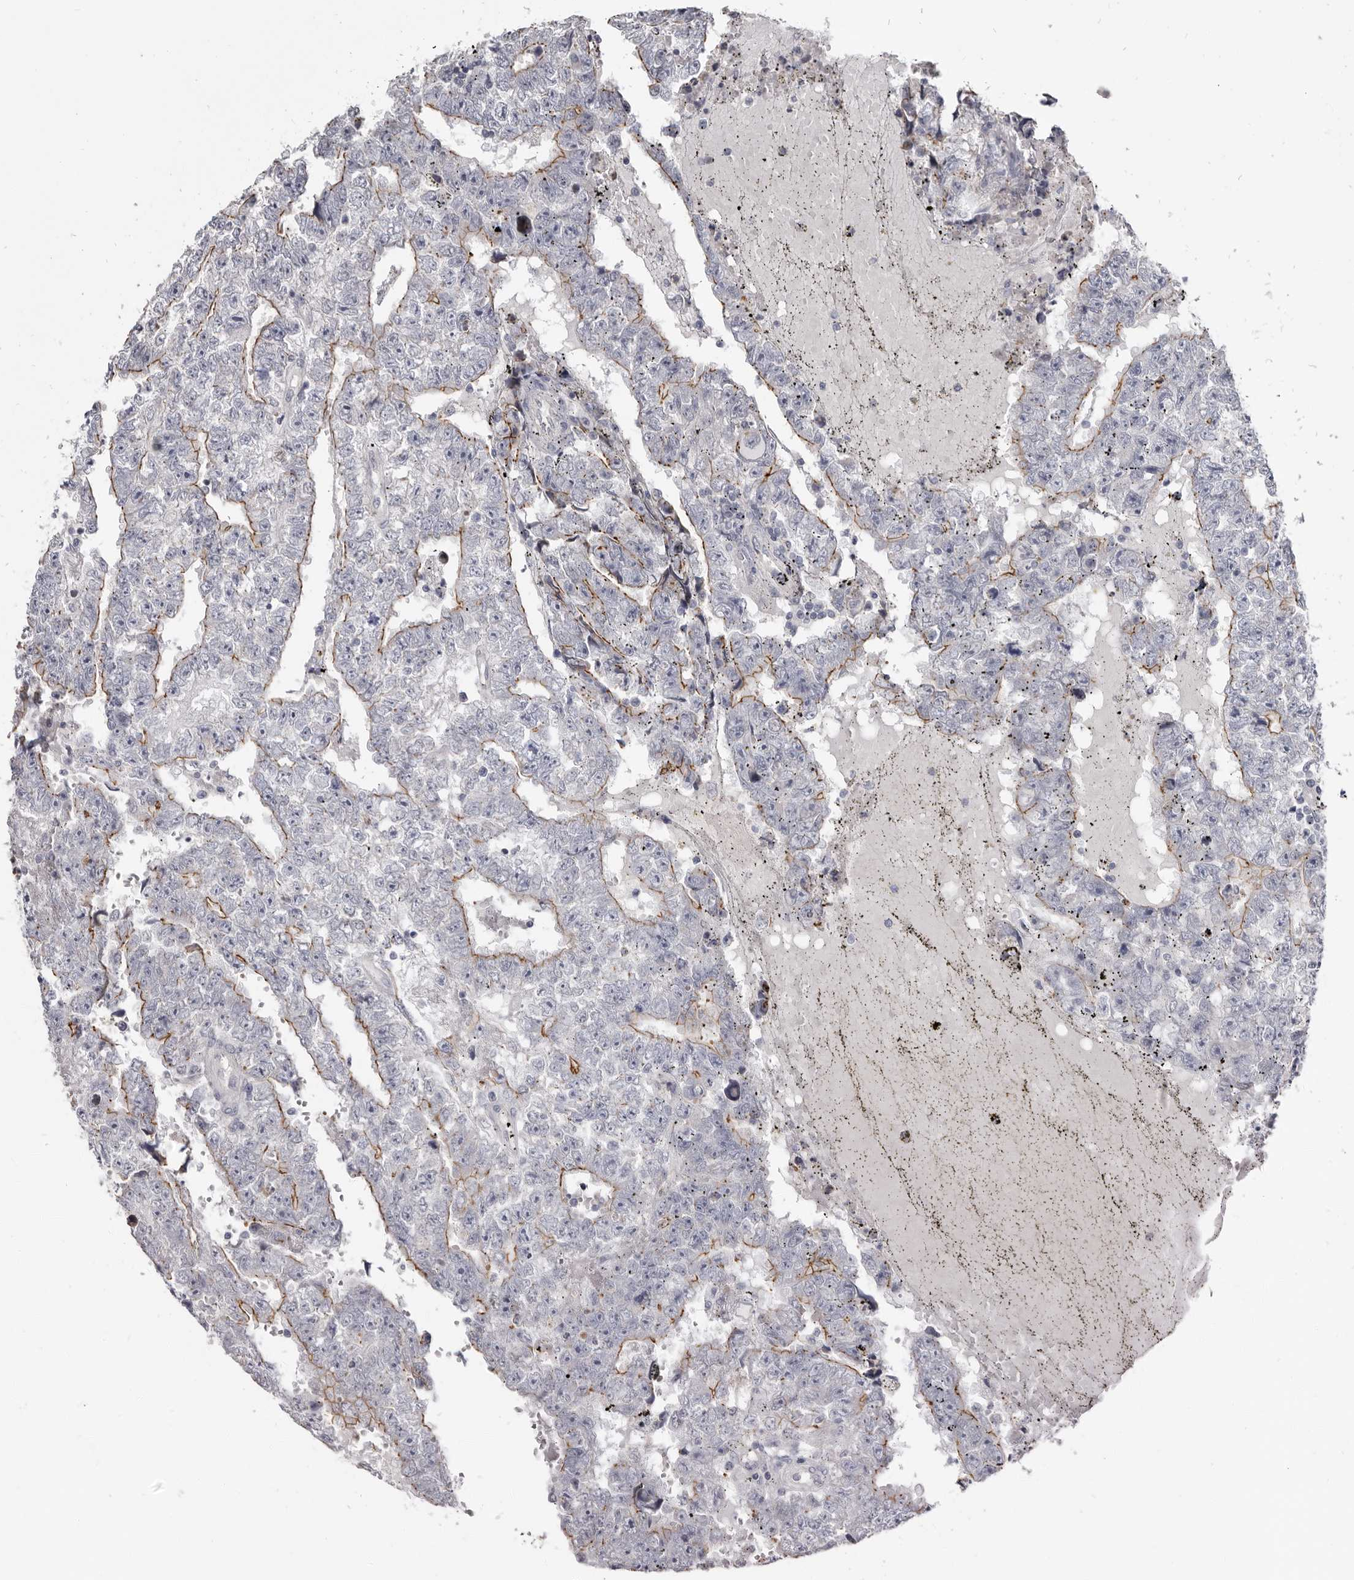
{"staining": {"intensity": "strong", "quantity": "25%-75%", "location": "cytoplasmic/membranous"}, "tissue": "testis cancer", "cell_type": "Tumor cells", "image_type": "cancer", "snomed": [{"axis": "morphology", "description": "Carcinoma, Embryonal, NOS"}, {"axis": "topography", "description": "Testis"}], "caption": "A brown stain shows strong cytoplasmic/membranous positivity of a protein in human testis cancer (embryonal carcinoma) tumor cells.", "gene": "CGN", "patient": {"sex": "male", "age": 25}}